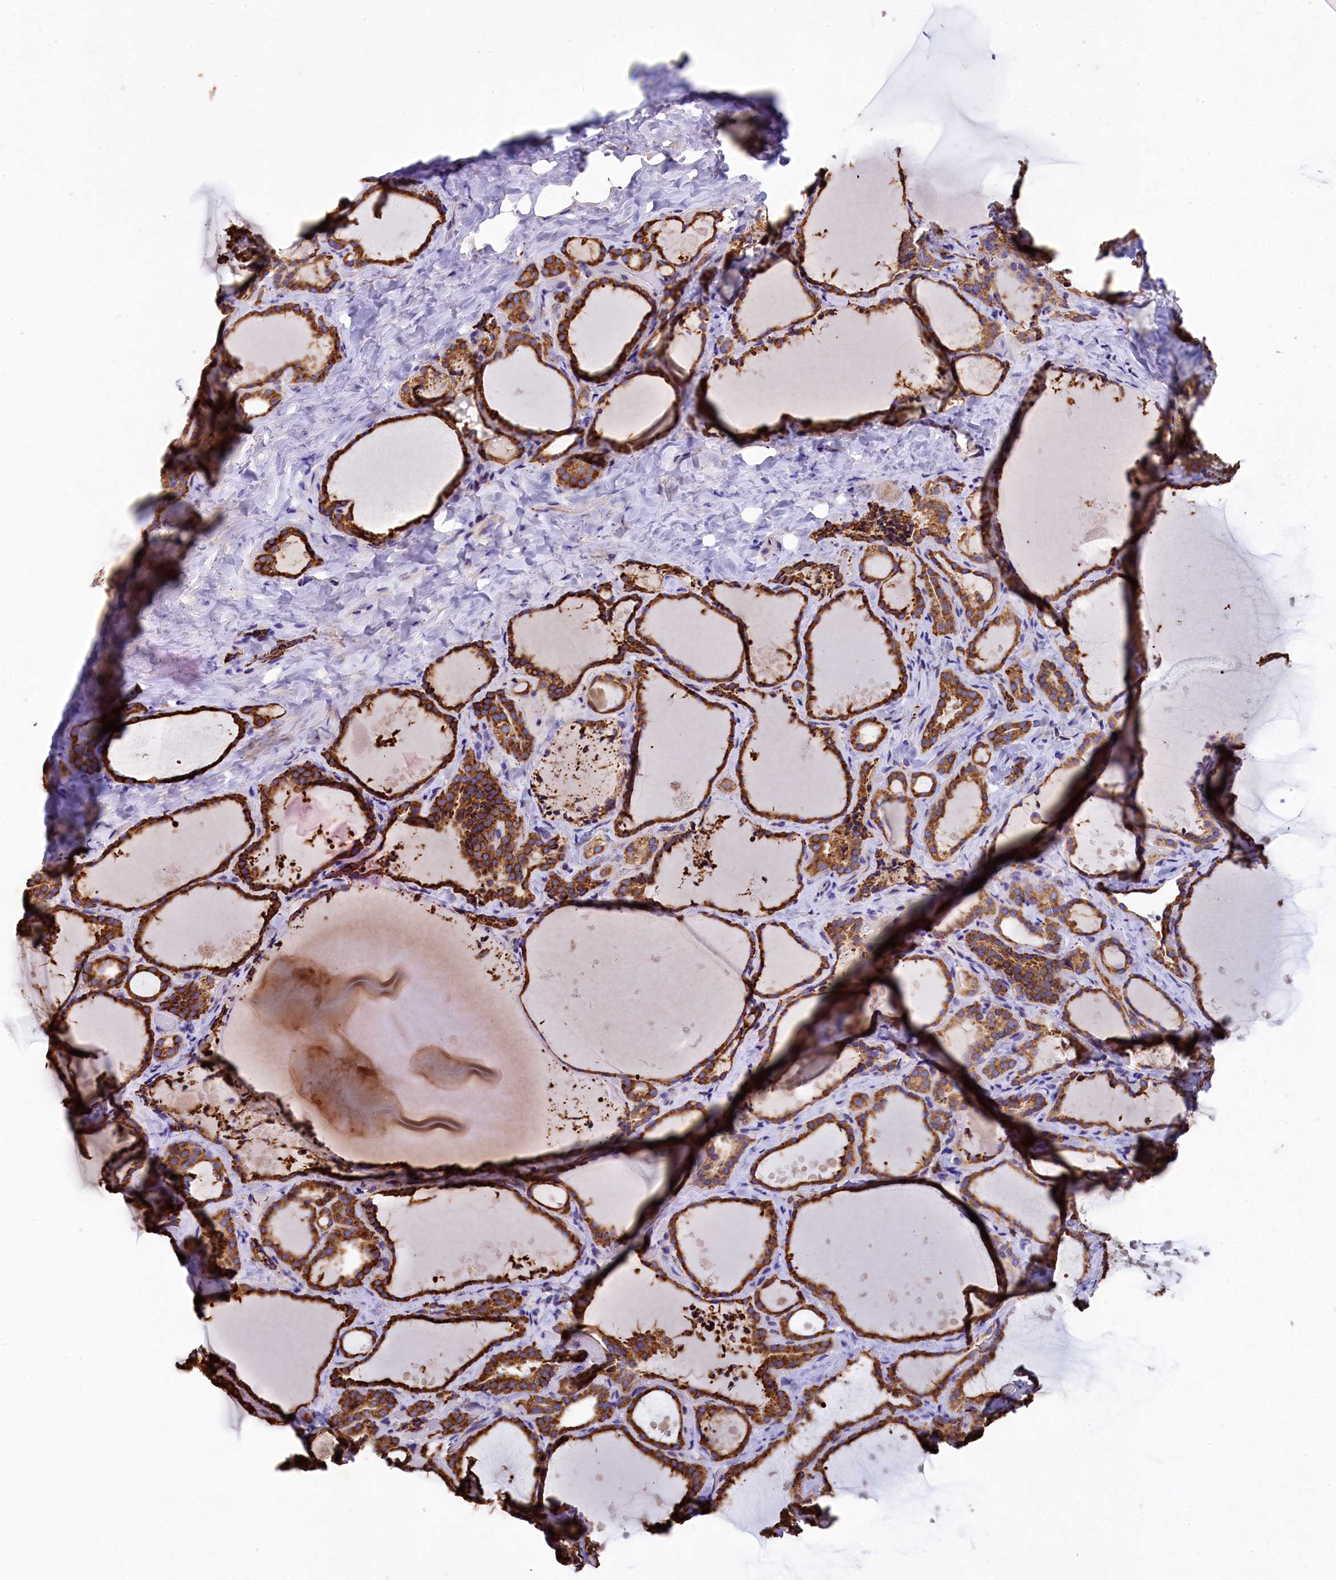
{"staining": {"intensity": "strong", "quantity": ">75%", "location": "cytoplasmic/membranous"}, "tissue": "thyroid gland", "cell_type": "Glandular cells", "image_type": "normal", "snomed": [{"axis": "morphology", "description": "Normal tissue, NOS"}, {"axis": "topography", "description": "Thyroid gland"}], "caption": "The image reveals staining of normal thyroid gland, revealing strong cytoplasmic/membranous protein staining (brown color) within glandular cells. (DAB (3,3'-diaminobenzidine) = brown stain, brightfield microscopy at high magnification).", "gene": "CAPS2", "patient": {"sex": "female", "age": 44}}